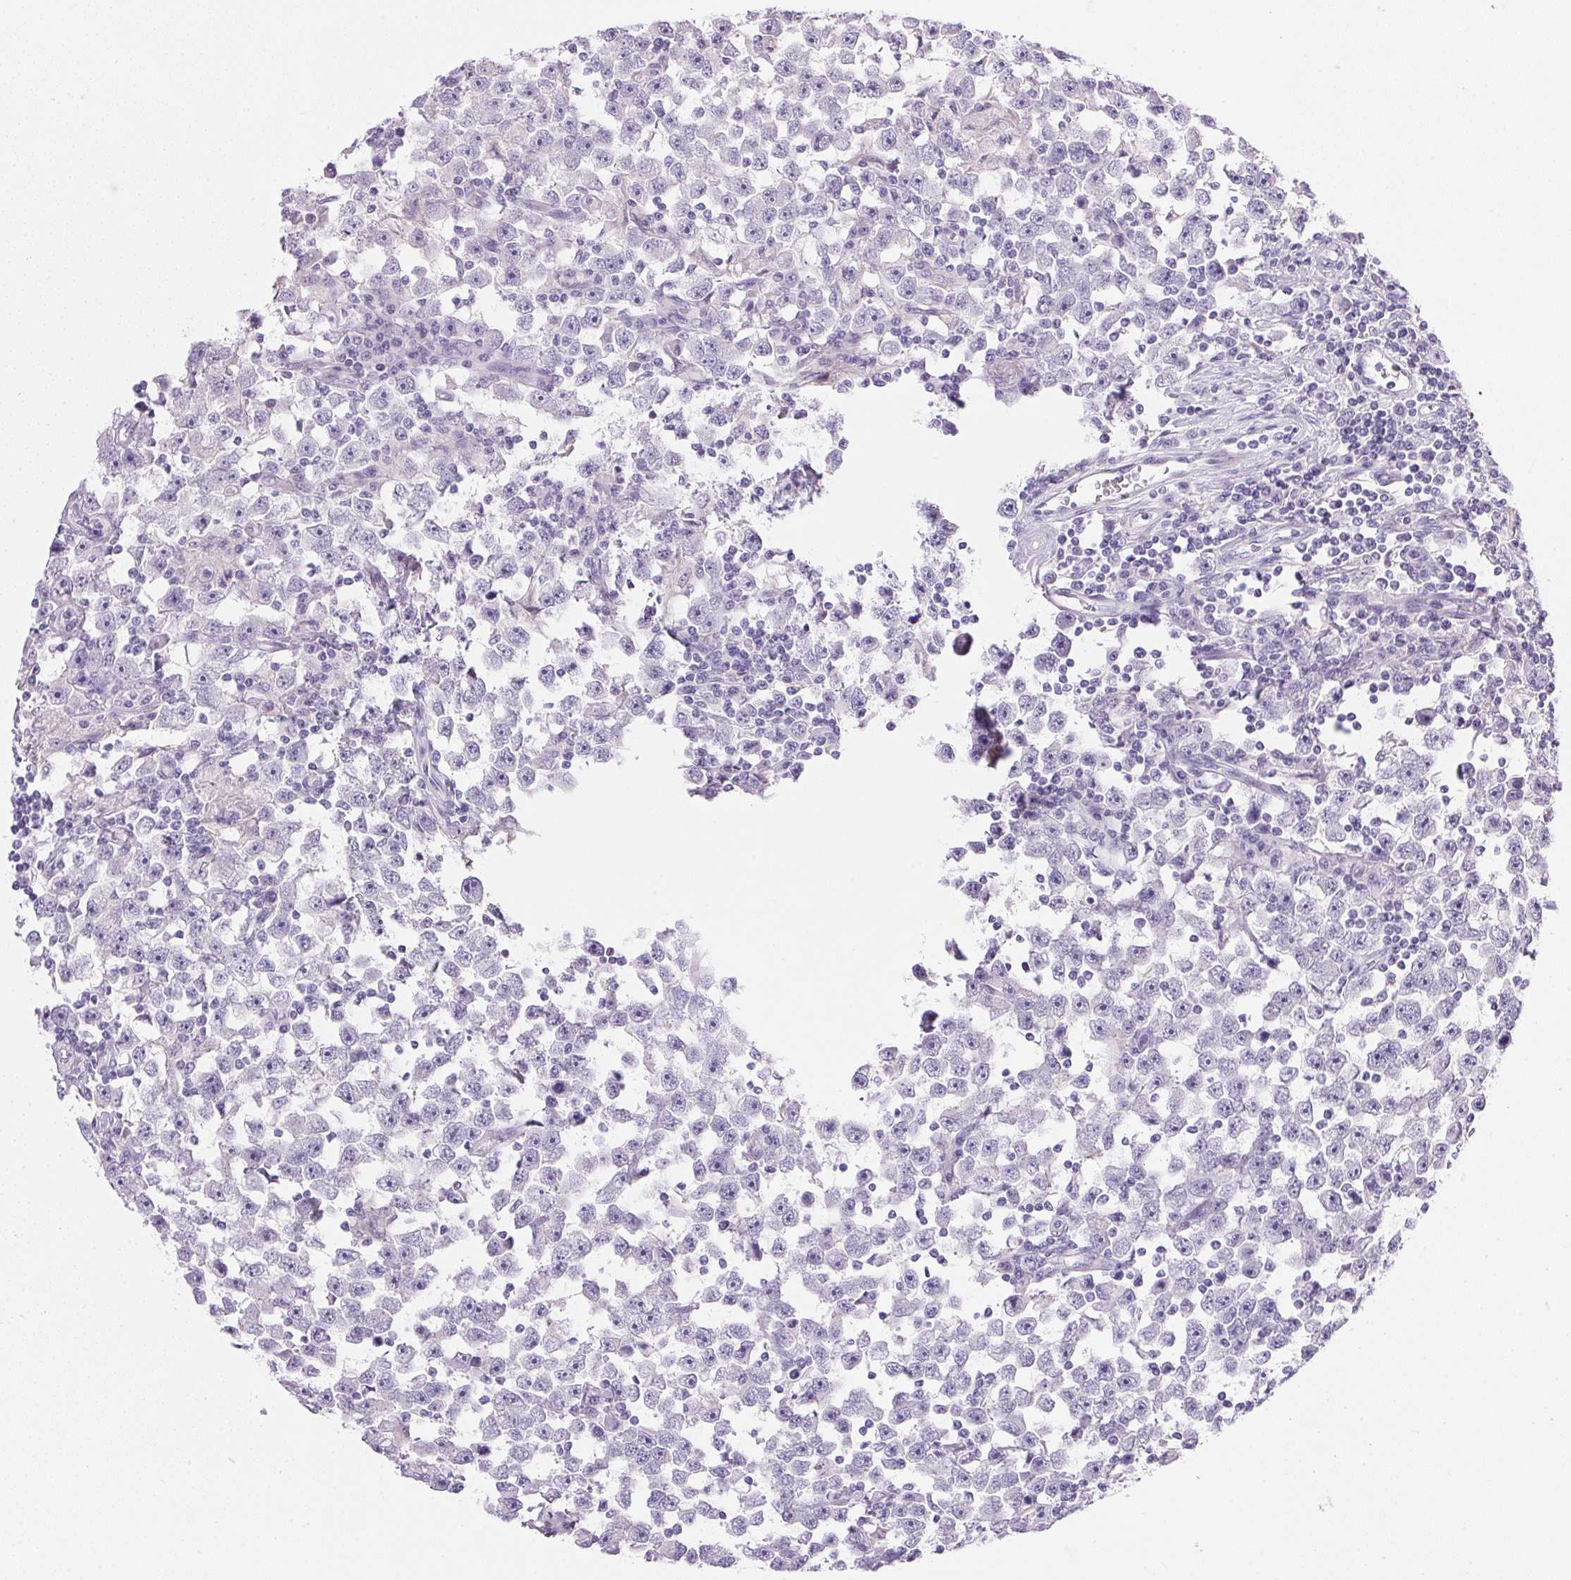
{"staining": {"intensity": "negative", "quantity": "none", "location": "none"}, "tissue": "testis cancer", "cell_type": "Tumor cells", "image_type": "cancer", "snomed": [{"axis": "morphology", "description": "Seminoma, NOS"}, {"axis": "topography", "description": "Testis"}], "caption": "Testis seminoma stained for a protein using IHC displays no positivity tumor cells.", "gene": "ATP6V0A4", "patient": {"sex": "male", "age": 33}}